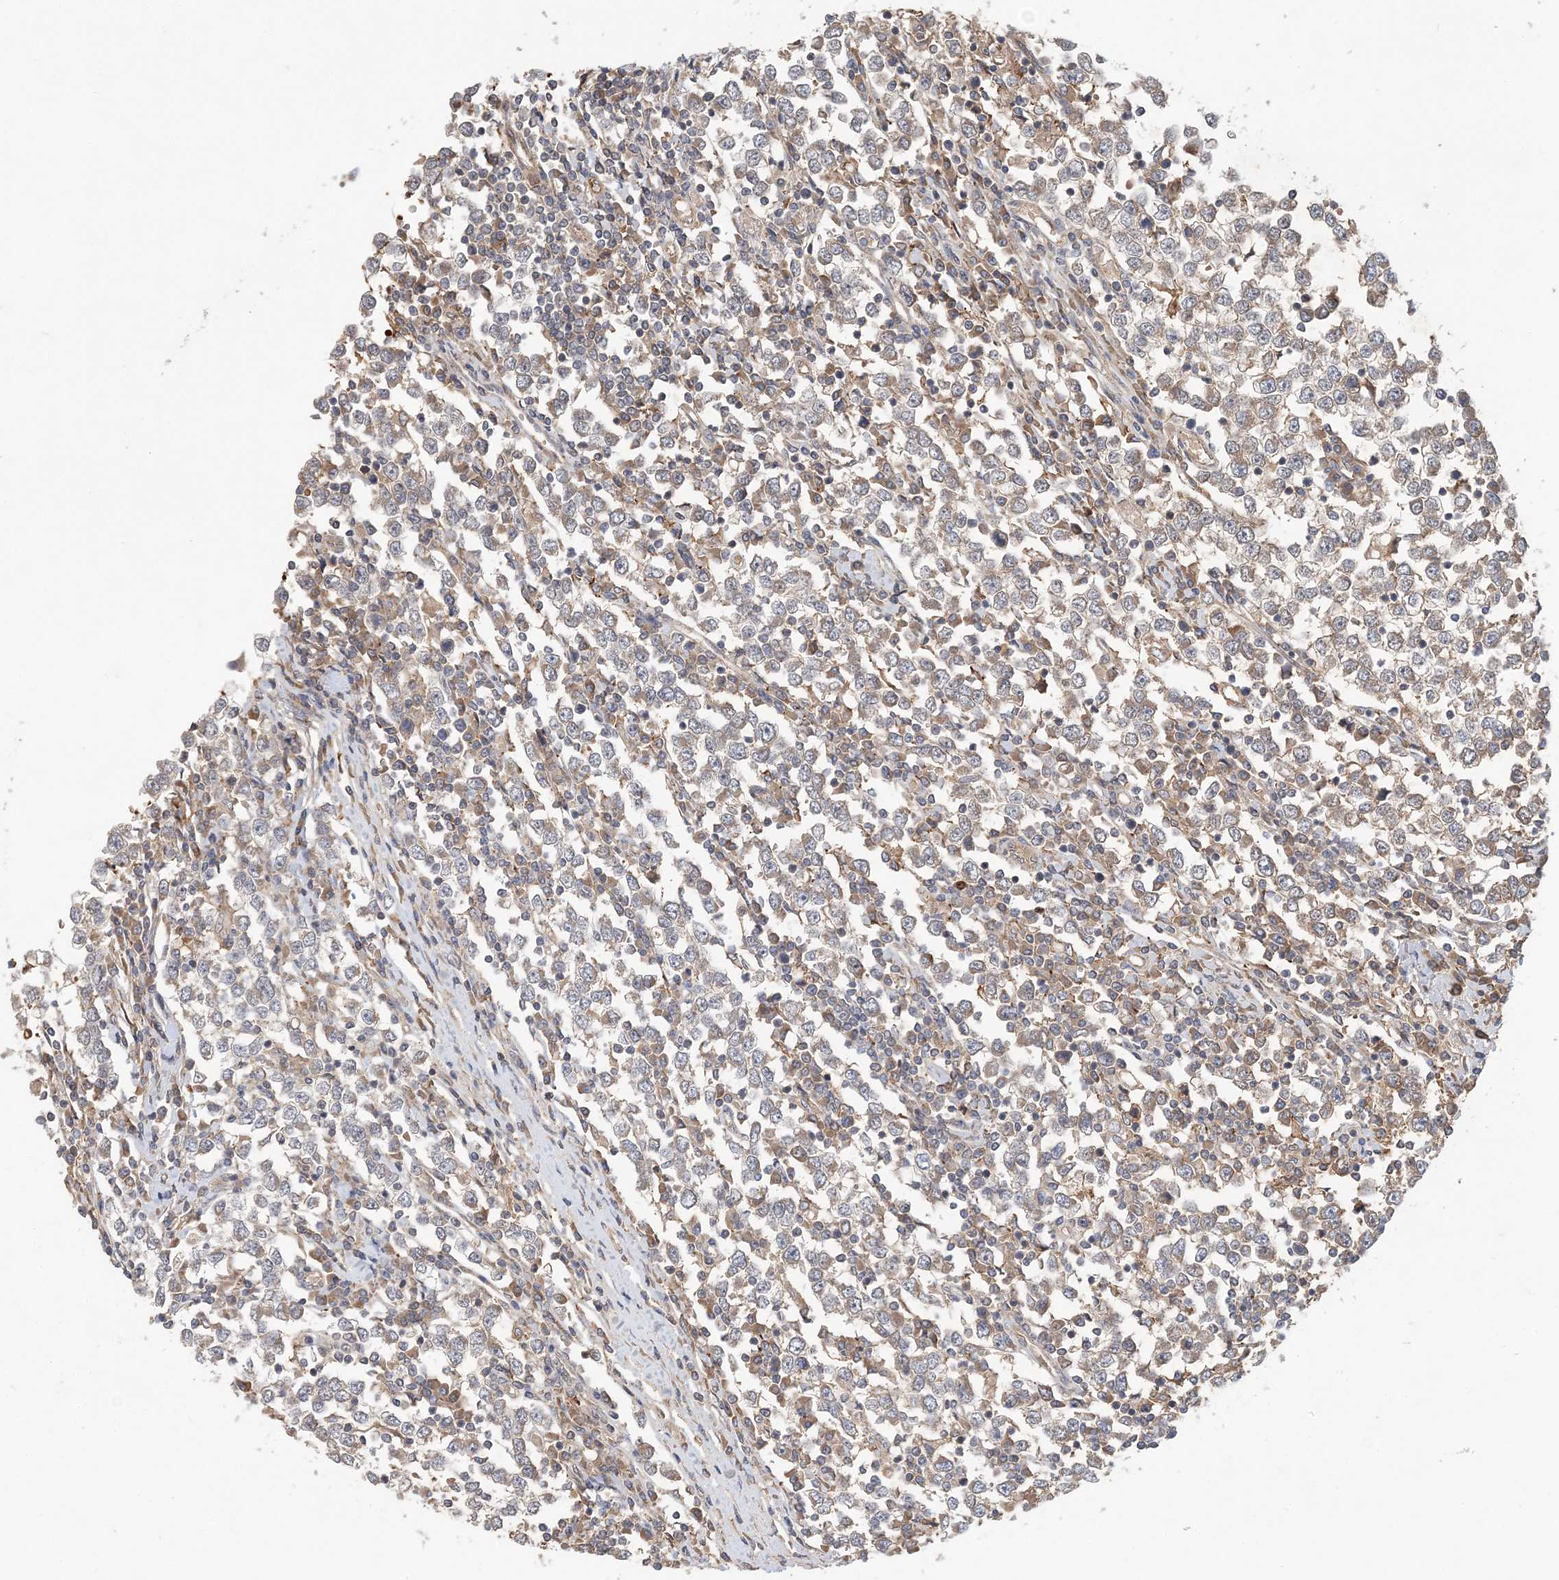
{"staining": {"intensity": "weak", "quantity": "25%-75%", "location": "cytoplasmic/membranous"}, "tissue": "testis cancer", "cell_type": "Tumor cells", "image_type": "cancer", "snomed": [{"axis": "morphology", "description": "Seminoma, NOS"}, {"axis": "topography", "description": "Testis"}], "caption": "Immunohistochemical staining of human seminoma (testis) reveals weak cytoplasmic/membranous protein positivity in approximately 25%-75% of tumor cells. (DAB IHC with brightfield microscopy, high magnification).", "gene": "SYCP3", "patient": {"sex": "male", "age": 65}}